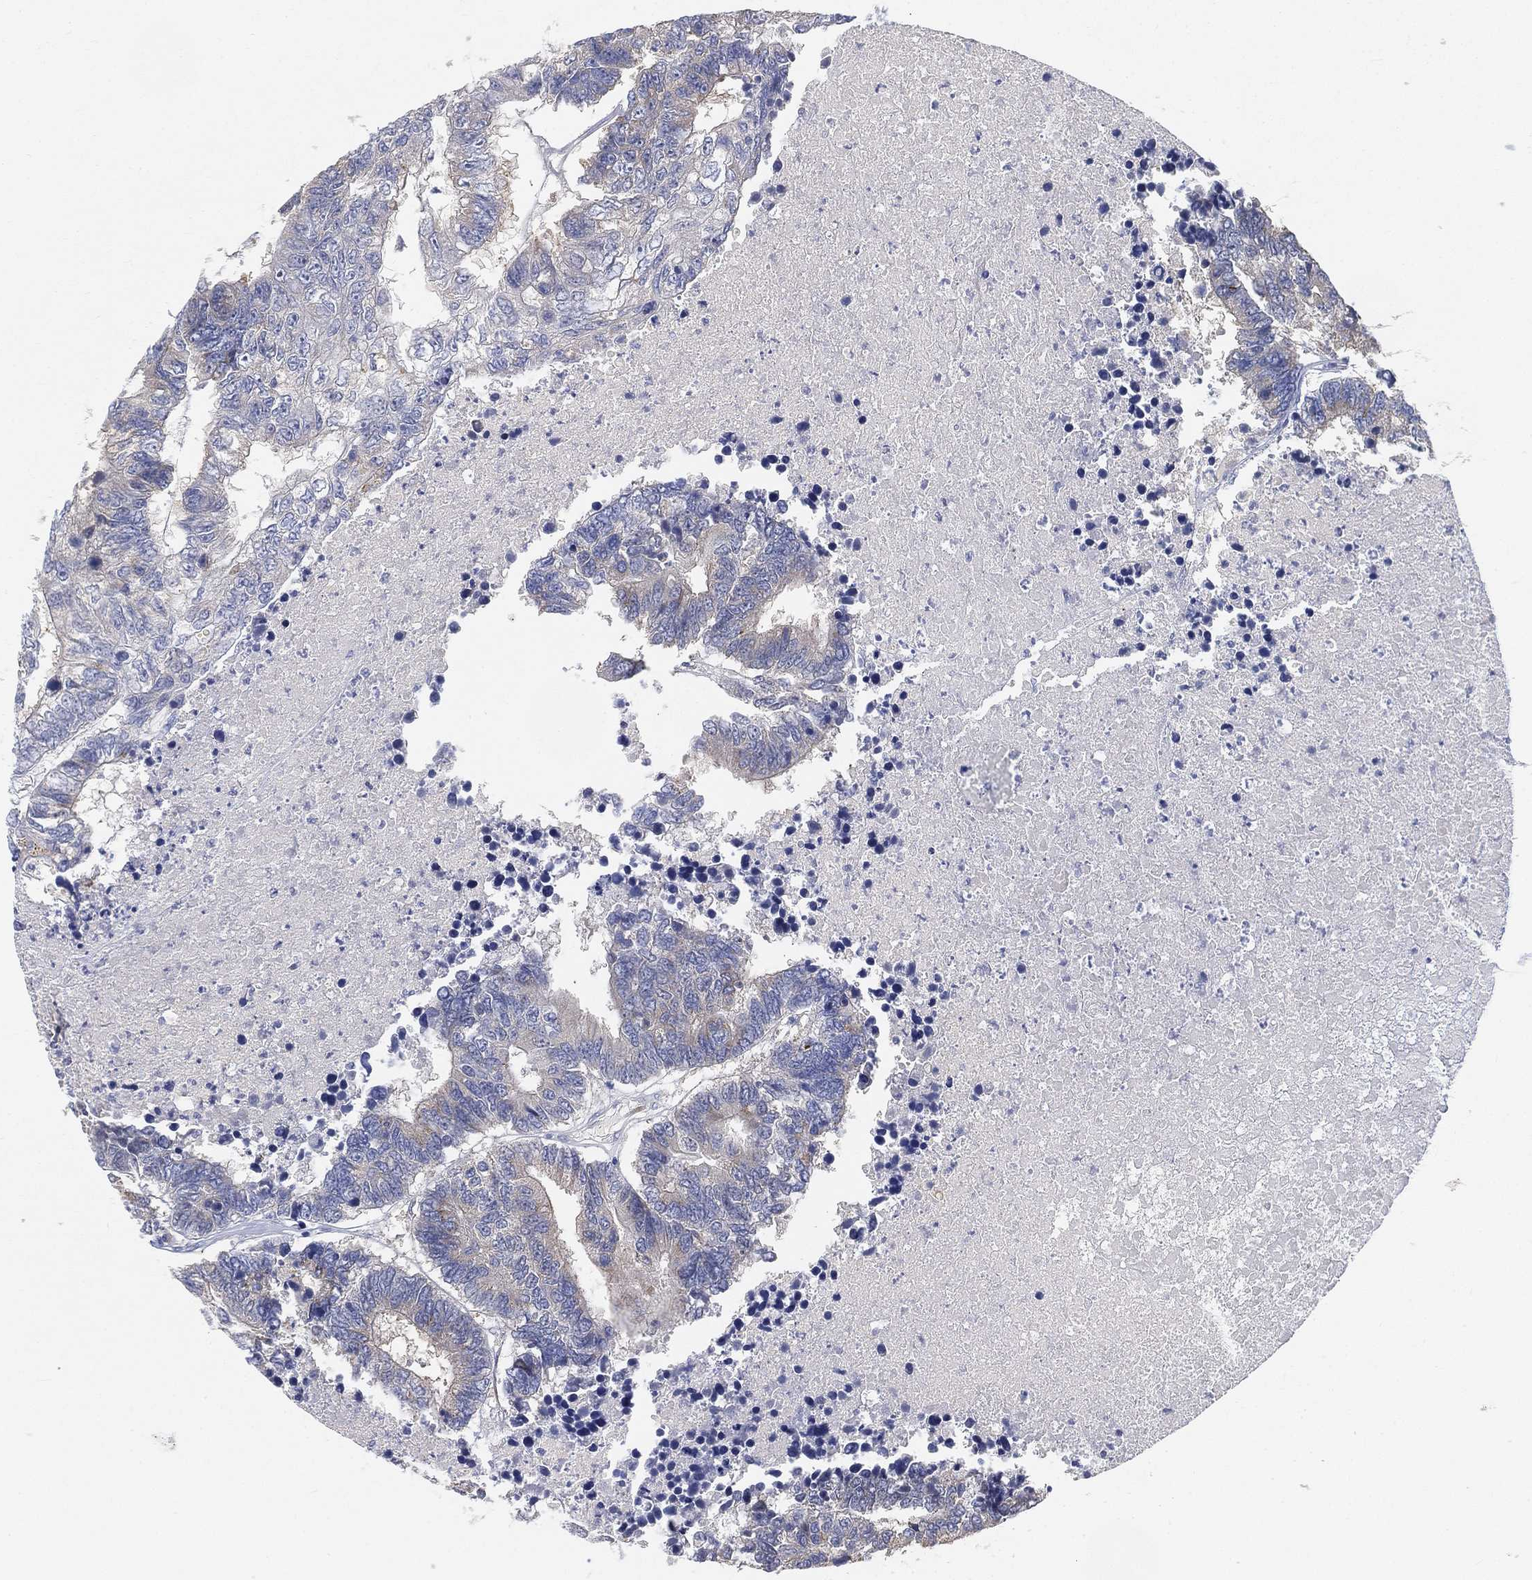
{"staining": {"intensity": "negative", "quantity": "none", "location": "none"}, "tissue": "colorectal cancer", "cell_type": "Tumor cells", "image_type": "cancer", "snomed": [{"axis": "morphology", "description": "Adenocarcinoma, NOS"}, {"axis": "topography", "description": "Colon"}], "caption": "Immunohistochemical staining of colorectal cancer reveals no significant staining in tumor cells.", "gene": "TMEM25", "patient": {"sex": "female", "age": 48}}